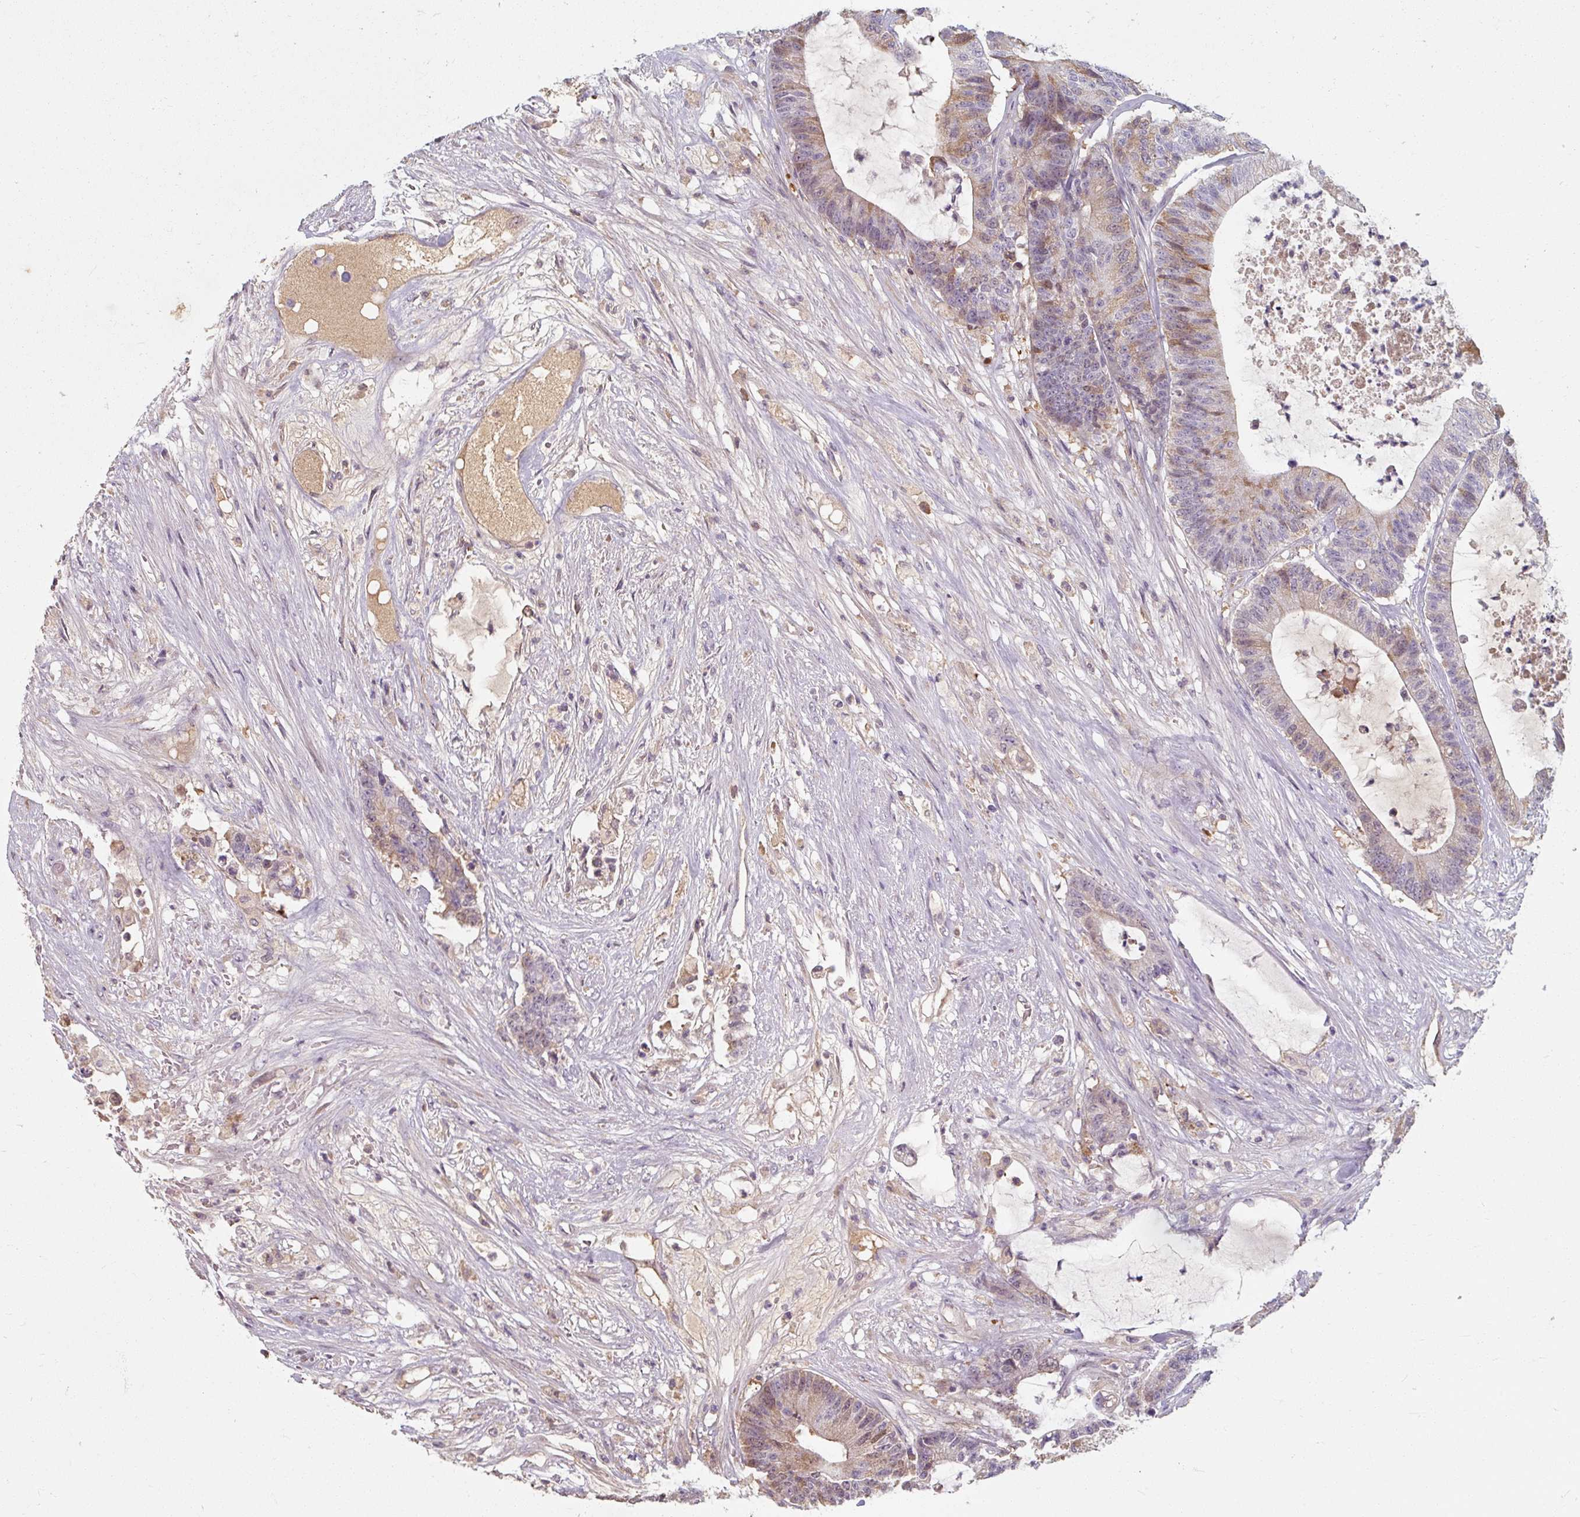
{"staining": {"intensity": "moderate", "quantity": "<25%", "location": "cytoplasmic/membranous"}, "tissue": "colorectal cancer", "cell_type": "Tumor cells", "image_type": "cancer", "snomed": [{"axis": "morphology", "description": "Adenocarcinoma, NOS"}, {"axis": "topography", "description": "Colon"}], "caption": "Brown immunohistochemical staining in human colorectal cancer exhibits moderate cytoplasmic/membranous staining in about <25% of tumor cells.", "gene": "TSEN54", "patient": {"sex": "female", "age": 84}}